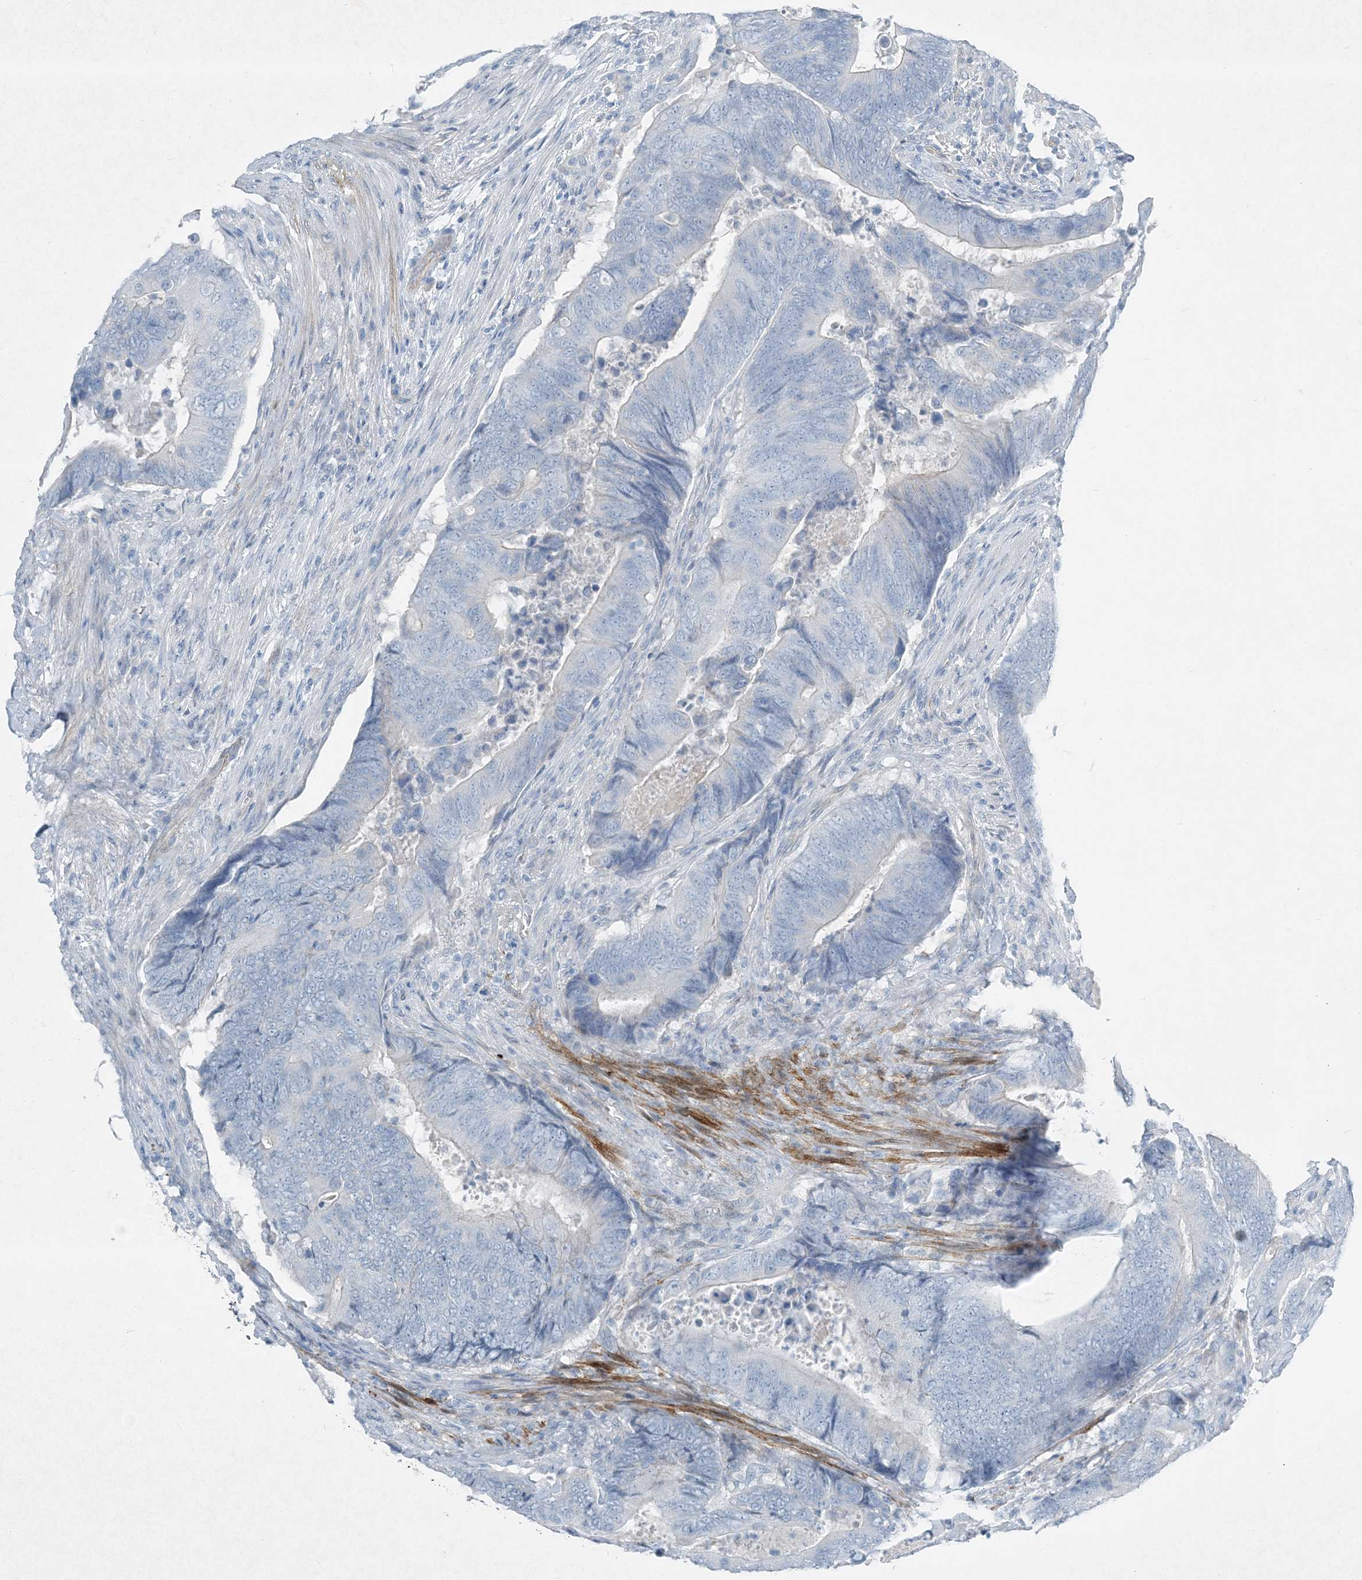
{"staining": {"intensity": "negative", "quantity": "none", "location": "none"}, "tissue": "colorectal cancer", "cell_type": "Tumor cells", "image_type": "cancer", "snomed": [{"axis": "morphology", "description": "Normal tissue, NOS"}, {"axis": "morphology", "description": "Adenocarcinoma, NOS"}, {"axis": "topography", "description": "Colon"}], "caption": "DAB immunohistochemical staining of colorectal adenocarcinoma exhibits no significant staining in tumor cells.", "gene": "PGM5", "patient": {"sex": "male", "age": 56}}